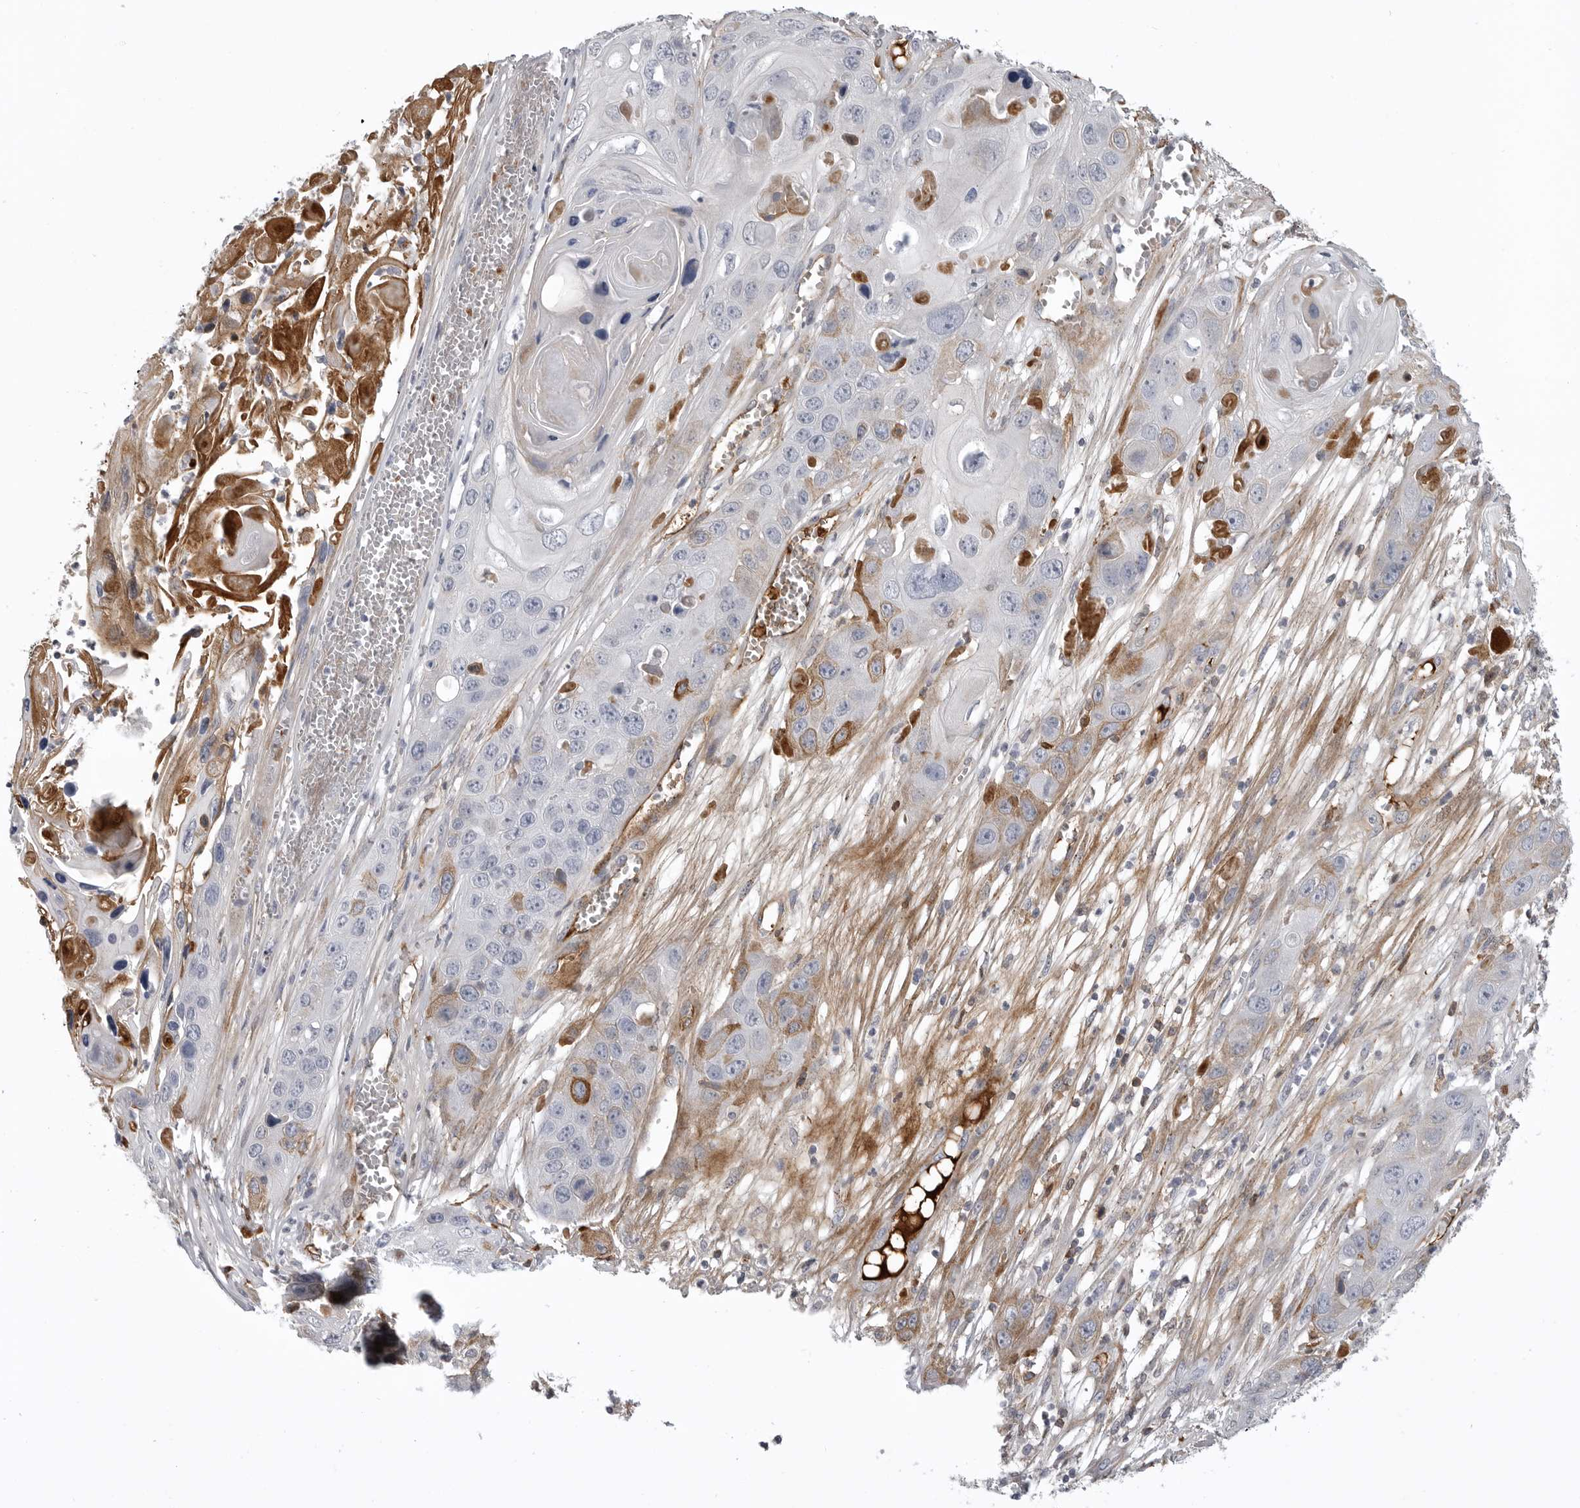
{"staining": {"intensity": "moderate", "quantity": "<25%", "location": "cytoplasmic/membranous"}, "tissue": "skin cancer", "cell_type": "Tumor cells", "image_type": "cancer", "snomed": [{"axis": "morphology", "description": "Squamous cell carcinoma, NOS"}, {"axis": "topography", "description": "Skin"}], "caption": "The immunohistochemical stain highlights moderate cytoplasmic/membranous positivity in tumor cells of skin squamous cell carcinoma tissue.", "gene": "SERPING1", "patient": {"sex": "male", "age": 55}}